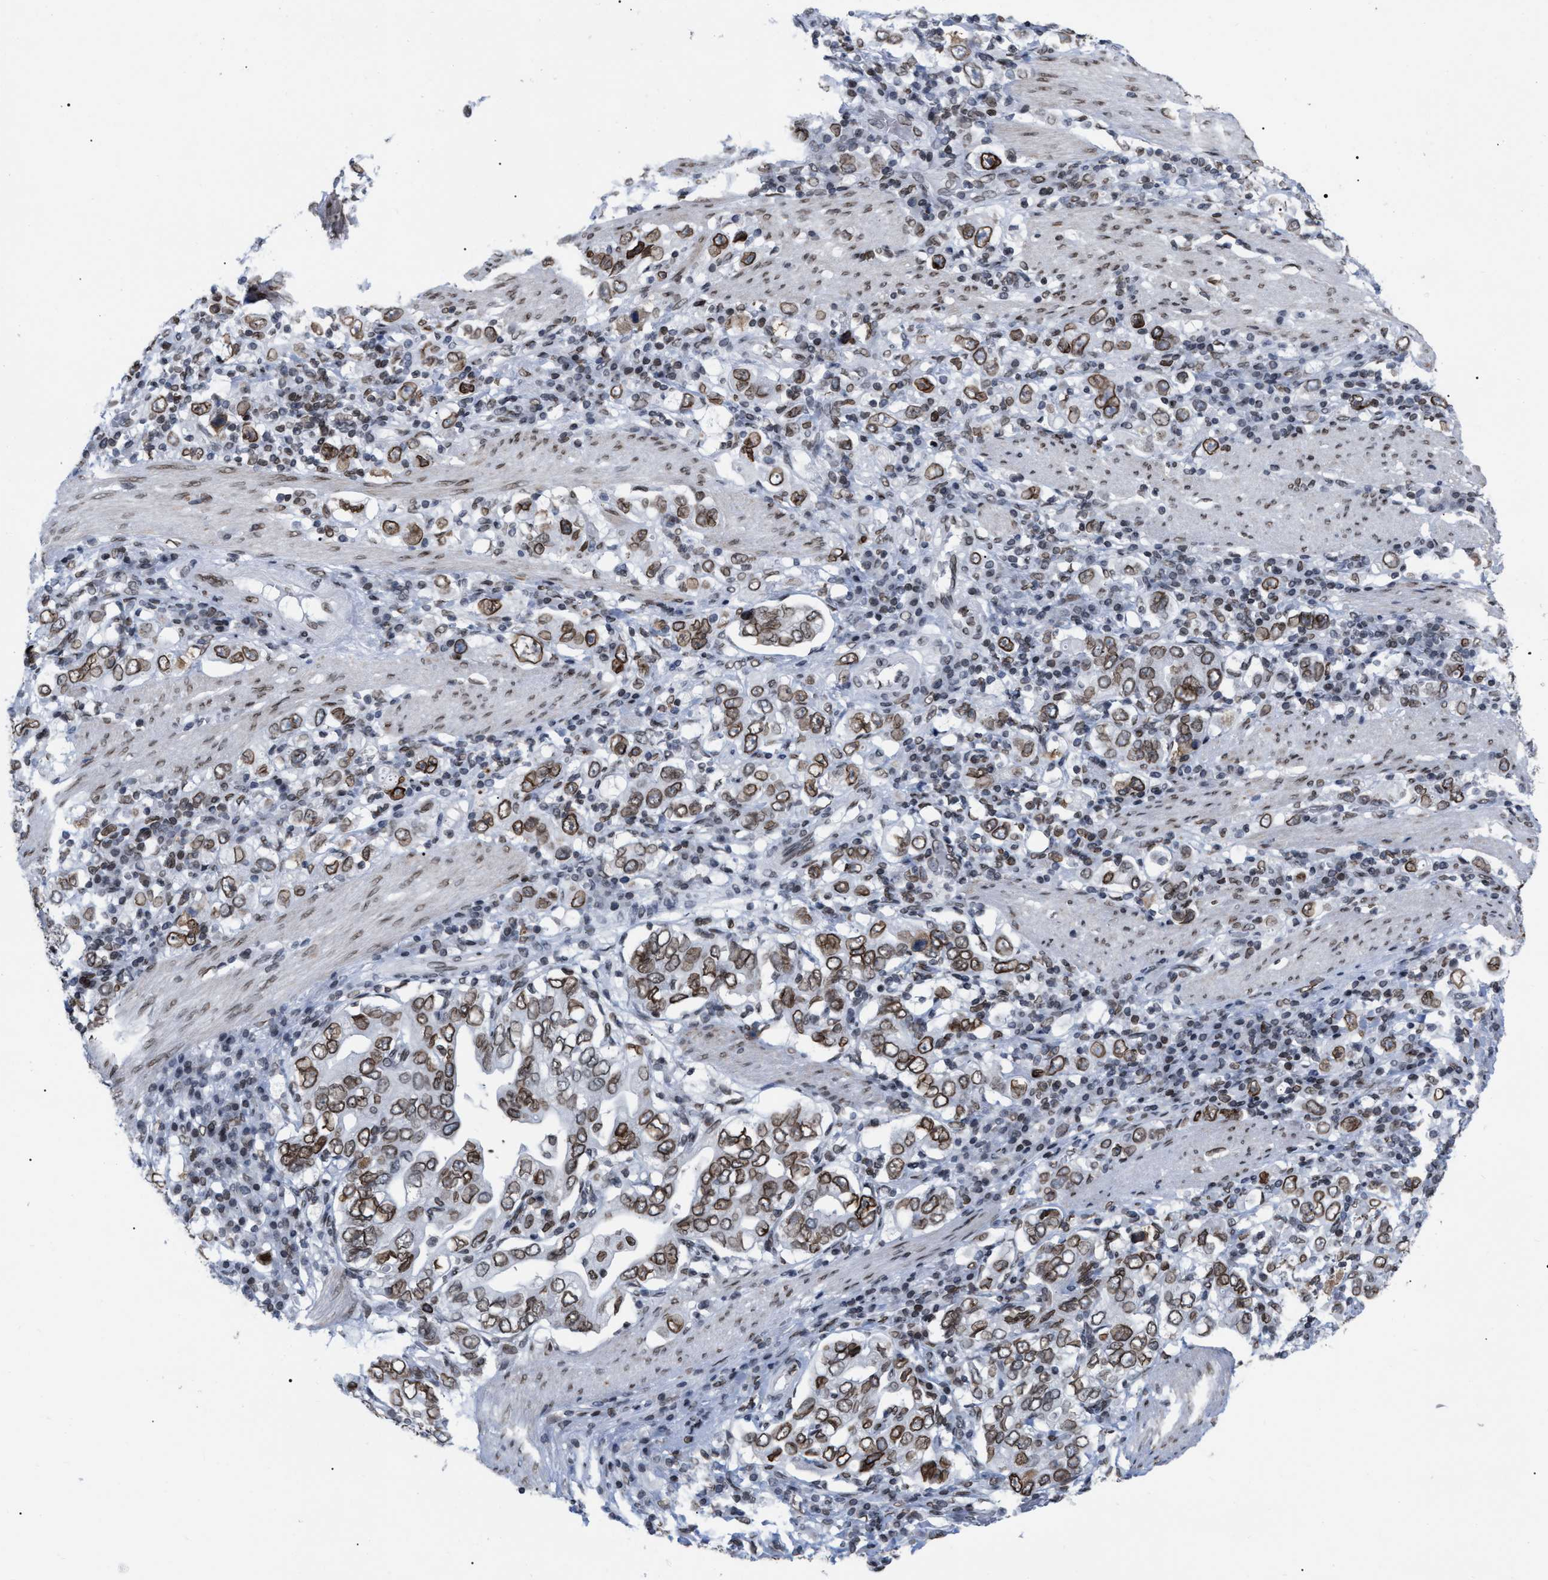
{"staining": {"intensity": "moderate", "quantity": ">75%", "location": "cytoplasmic/membranous,nuclear"}, "tissue": "stomach cancer", "cell_type": "Tumor cells", "image_type": "cancer", "snomed": [{"axis": "morphology", "description": "Adenocarcinoma, NOS"}, {"axis": "topography", "description": "Stomach, upper"}], "caption": "A histopathology image showing moderate cytoplasmic/membranous and nuclear positivity in approximately >75% of tumor cells in adenocarcinoma (stomach), as visualized by brown immunohistochemical staining.", "gene": "TPR", "patient": {"sex": "male", "age": 62}}